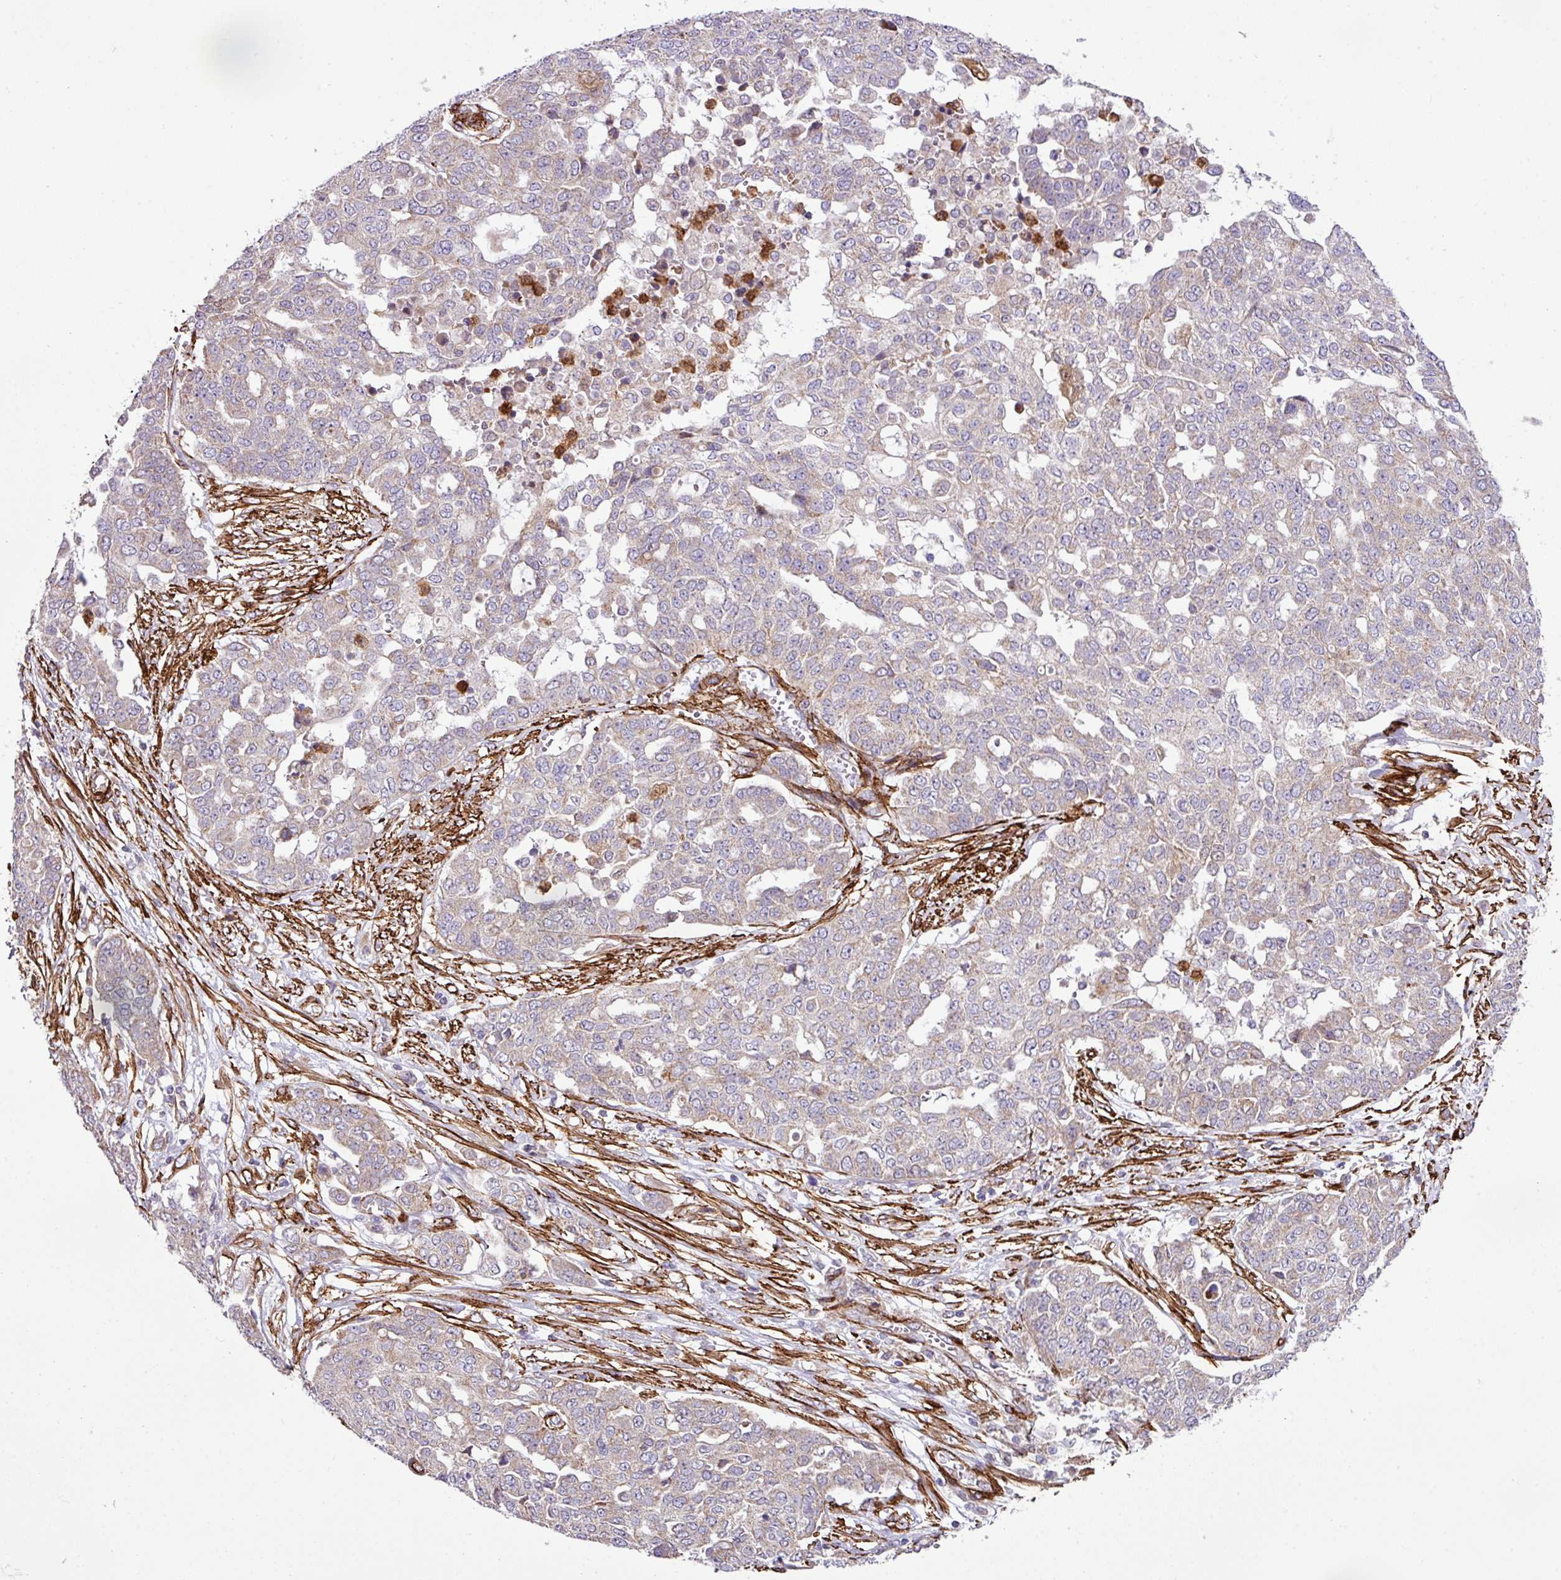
{"staining": {"intensity": "weak", "quantity": "25%-75%", "location": "cytoplasmic/membranous"}, "tissue": "ovarian cancer", "cell_type": "Tumor cells", "image_type": "cancer", "snomed": [{"axis": "morphology", "description": "Cystadenocarcinoma, serous, NOS"}, {"axis": "topography", "description": "Soft tissue"}, {"axis": "topography", "description": "Ovary"}], "caption": "Ovarian serous cystadenocarcinoma was stained to show a protein in brown. There is low levels of weak cytoplasmic/membranous positivity in approximately 25%-75% of tumor cells. The staining was performed using DAB, with brown indicating positive protein expression. Nuclei are stained blue with hematoxylin.", "gene": "FAM47E", "patient": {"sex": "female", "age": 57}}